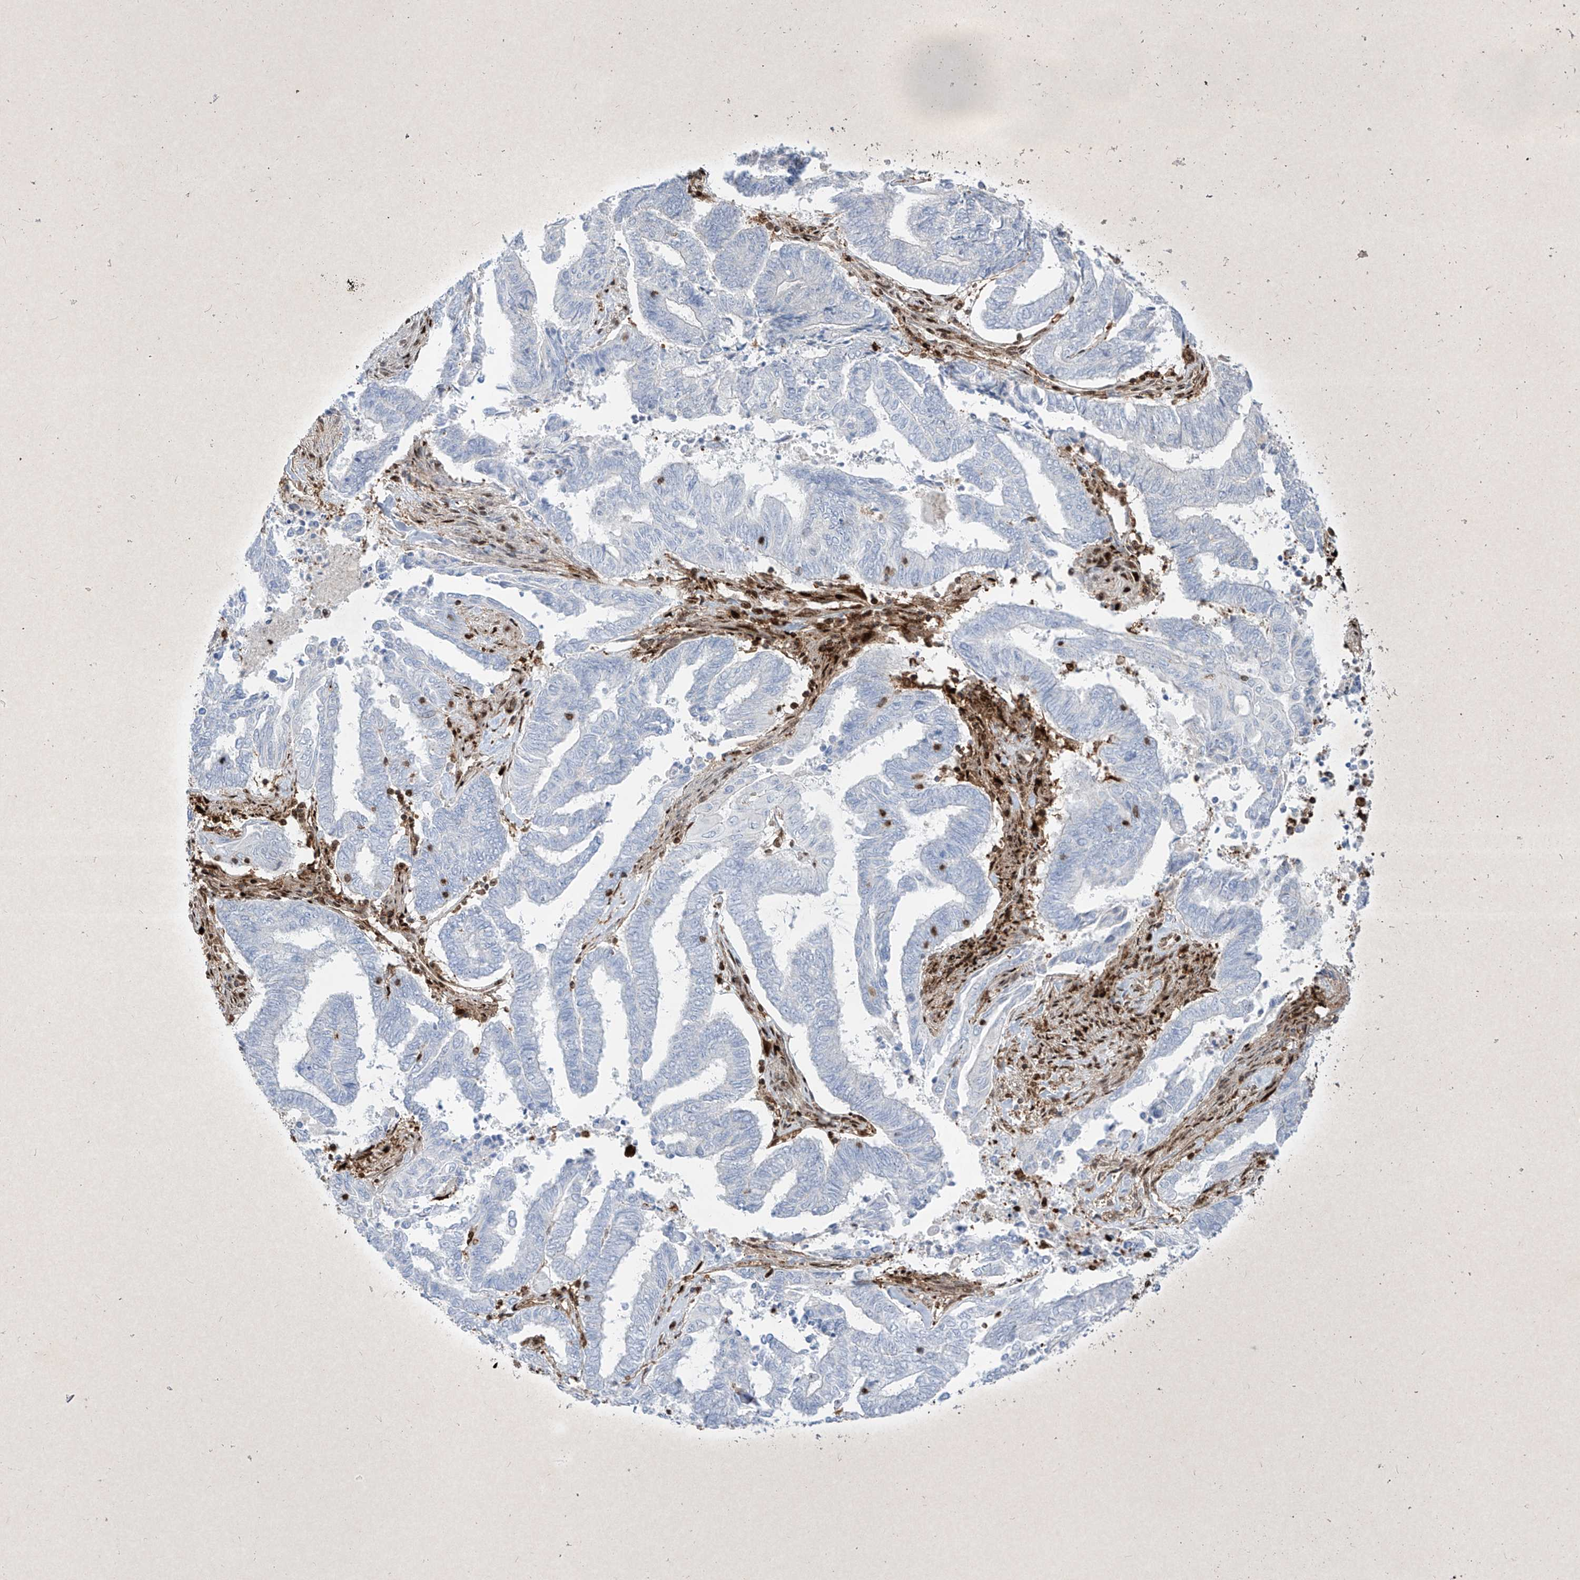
{"staining": {"intensity": "negative", "quantity": "none", "location": "none"}, "tissue": "endometrial cancer", "cell_type": "Tumor cells", "image_type": "cancer", "snomed": [{"axis": "morphology", "description": "Adenocarcinoma, NOS"}, {"axis": "topography", "description": "Uterus"}, {"axis": "topography", "description": "Endometrium"}], "caption": "High power microscopy image of an immunohistochemistry histopathology image of endometrial adenocarcinoma, revealing no significant positivity in tumor cells.", "gene": "PSMB10", "patient": {"sex": "female", "age": 70}}